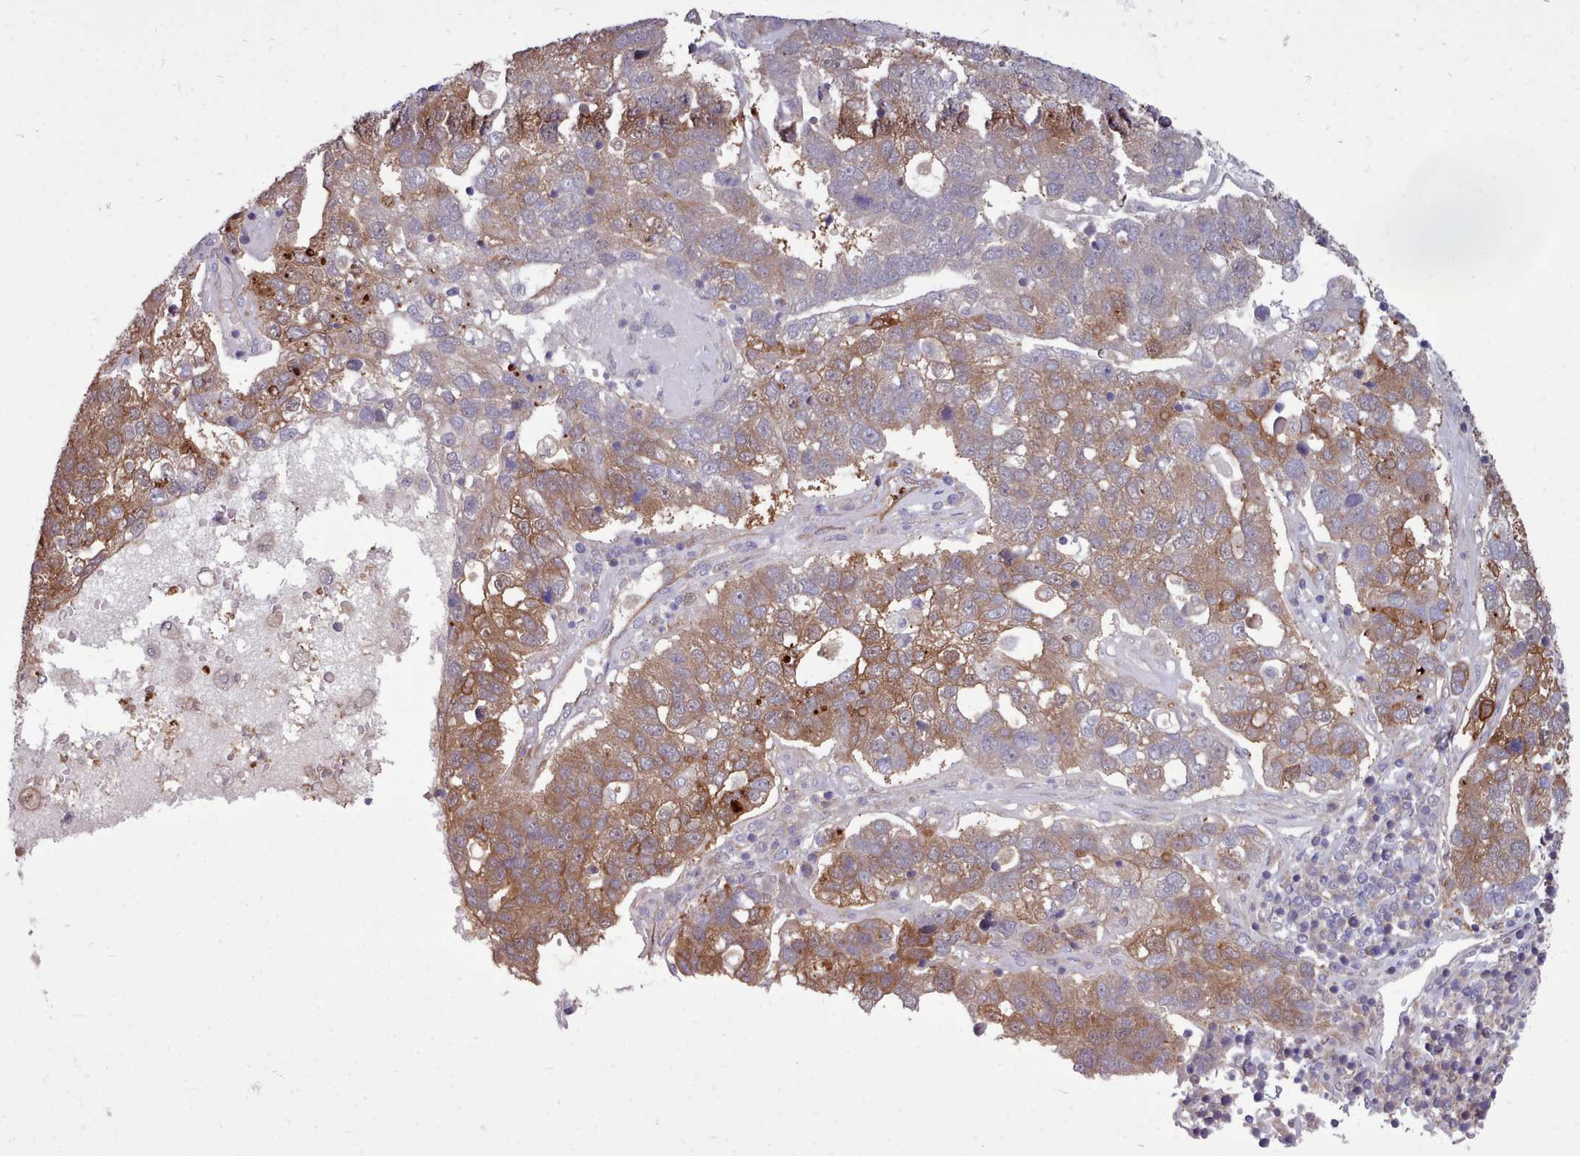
{"staining": {"intensity": "moderate", "quantity": "25%-75%", "location": "cytoplasmic/membranous"}, "tissue": "pancreatic cancer", "cell_type": "Tumor cells", "image_type": "cancer", "snomed": [{"axis": "morphology", "description": "Adenocarcinoma, NOS"}, {"axis": "topography", "description": "Pancreas"}], "caption": "Protein analysis of adenocarcinoma (pancreatic) tissue demonstrates moderate cytoplasmic/membranous expression in about 25%-75% of tumor cells.", "gene": "AHCY", "patient": {"sex": "female", "age": 61}}